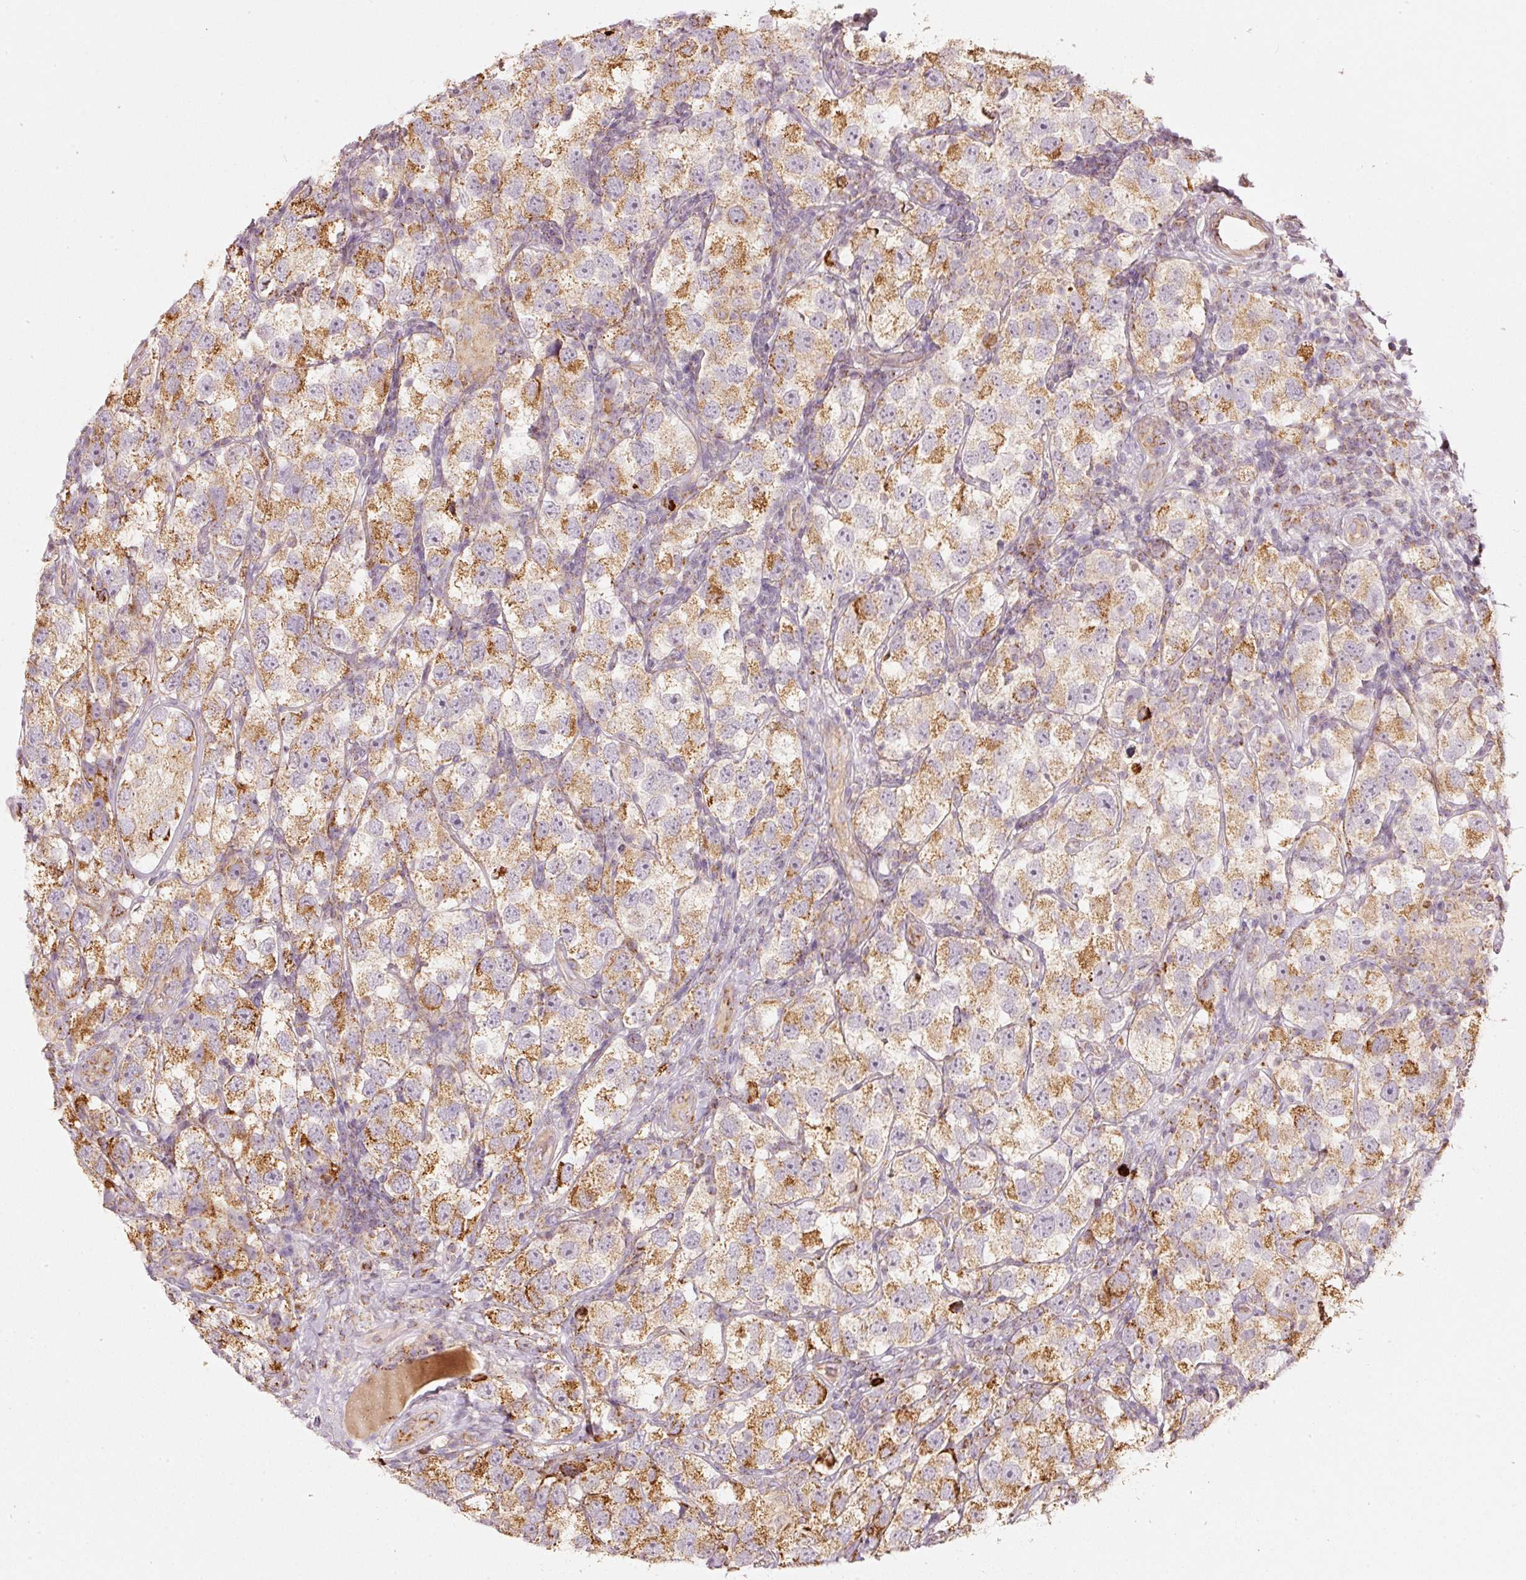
{"staining": {"intensity": "moderate", "quantity": ">75%", "location": "cytoplasmic/membranous"}, "tissue": "testis cancer", "cell_type": "Tumor cells", "image_type": "cancer", "snomed": [{"axis": "morphology", "description": "Seminoma, NOS"}, {"axis": "topography", "description": "Testis"}], "caption": "Immunohistochemical staining of testis cancer (seminoma) demonstrates moderate cytoplasmic/membranous protein staining in about >75% of tumor cells.", "gene": "C17orf98", "patient": {"sex": "male", "age": 26}}